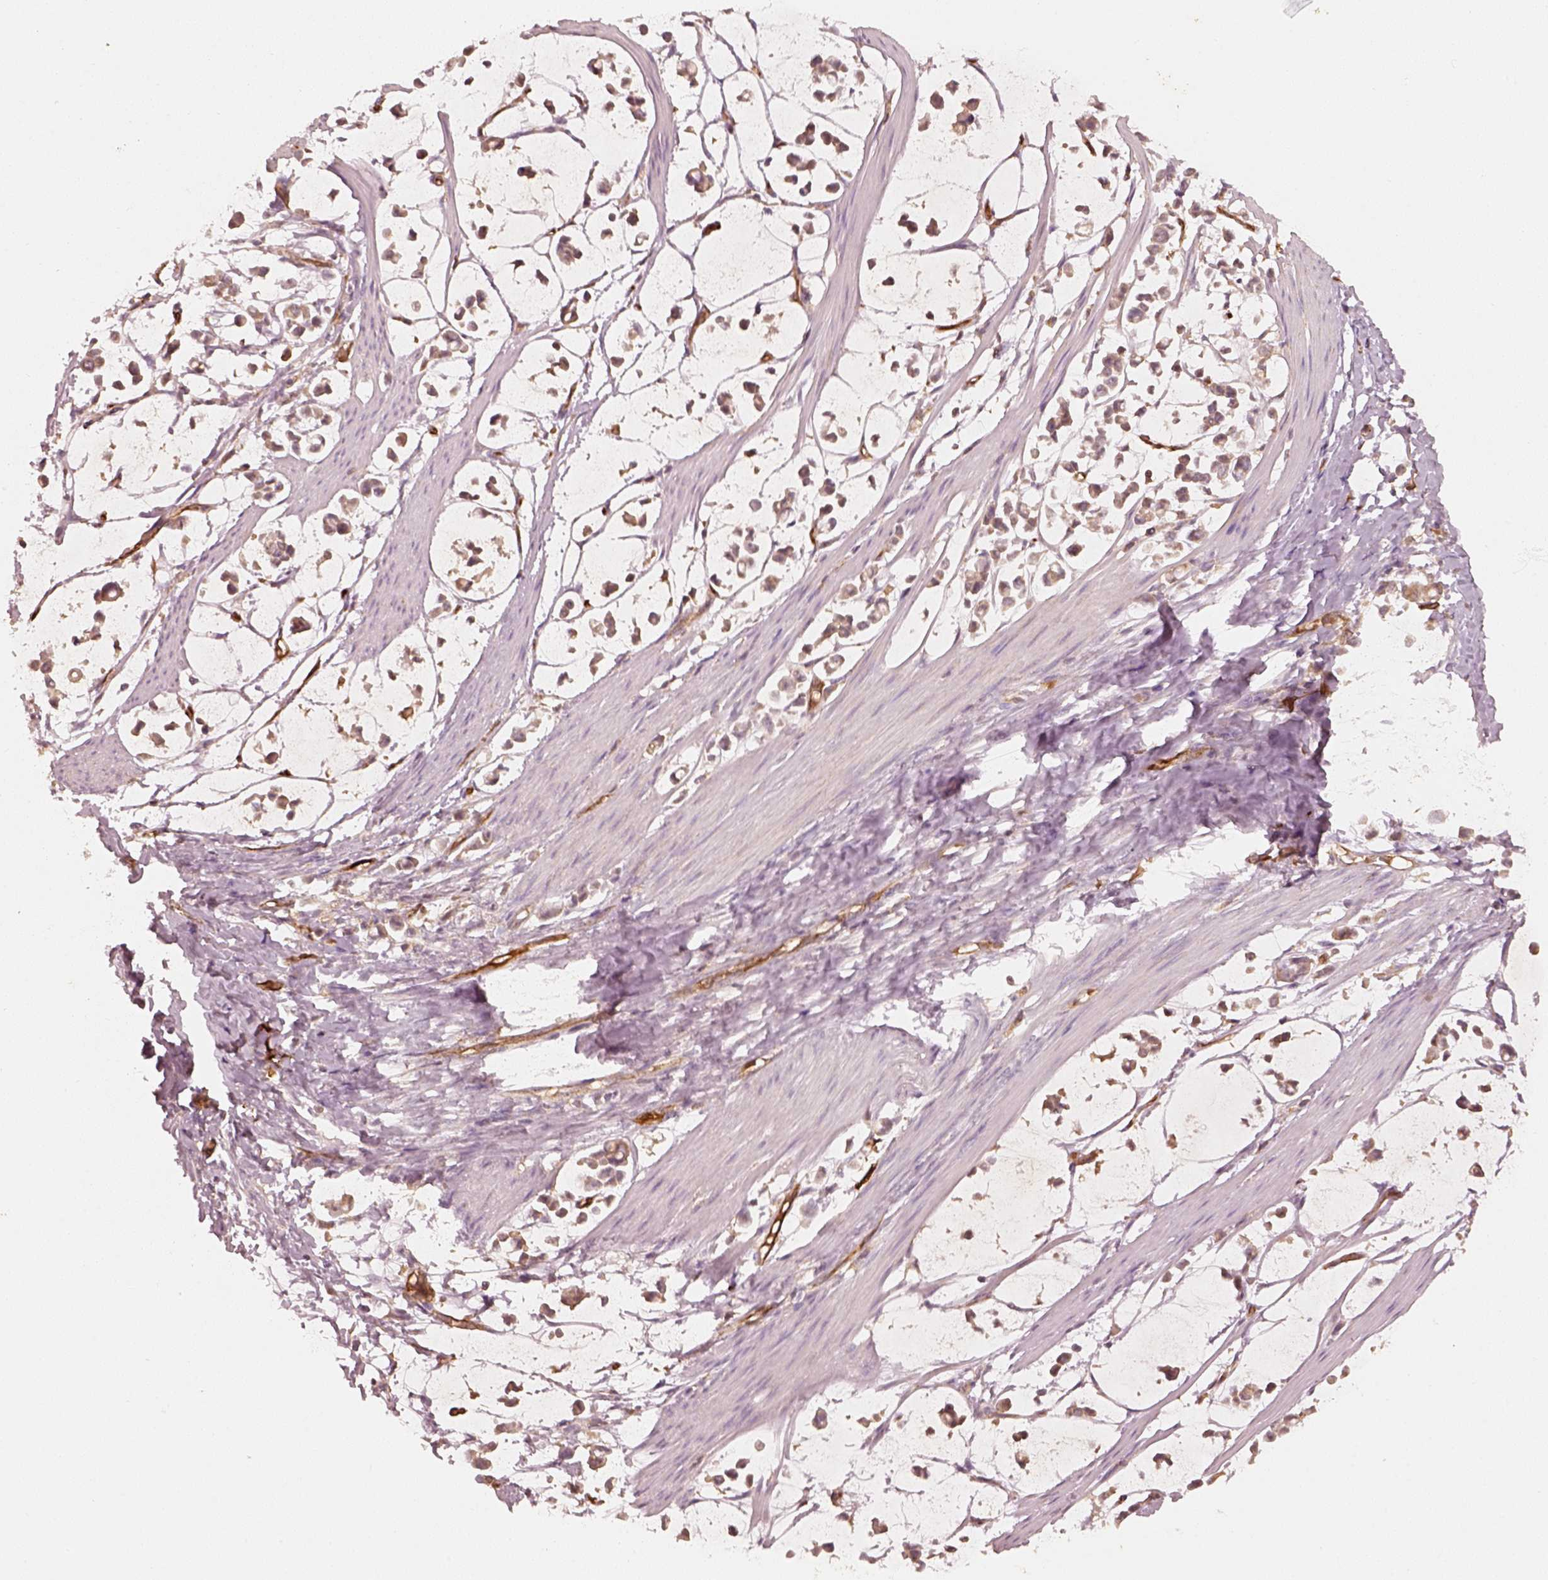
{"staining": {"intensity": "weak", "quantity": ">75%", "location": "cytoplasmic/membranous"}, "tissue": "stomach cancer", "cell_type": "Tumor cells", "image_type": "cancer", "snomed": [{"axis": "morphology", "description": "Adenocarcinoma, NOS"}, {"axis": "topography", "description": "Stomach"}], "caption": "A micrograph of adenocarcinoma (stomach) stained for a protein displays weak cytoplasmic/membranous brown staining in tumor cells.", "gene": "FSCN1", "patient": {"sex": "male", "age": 82}}